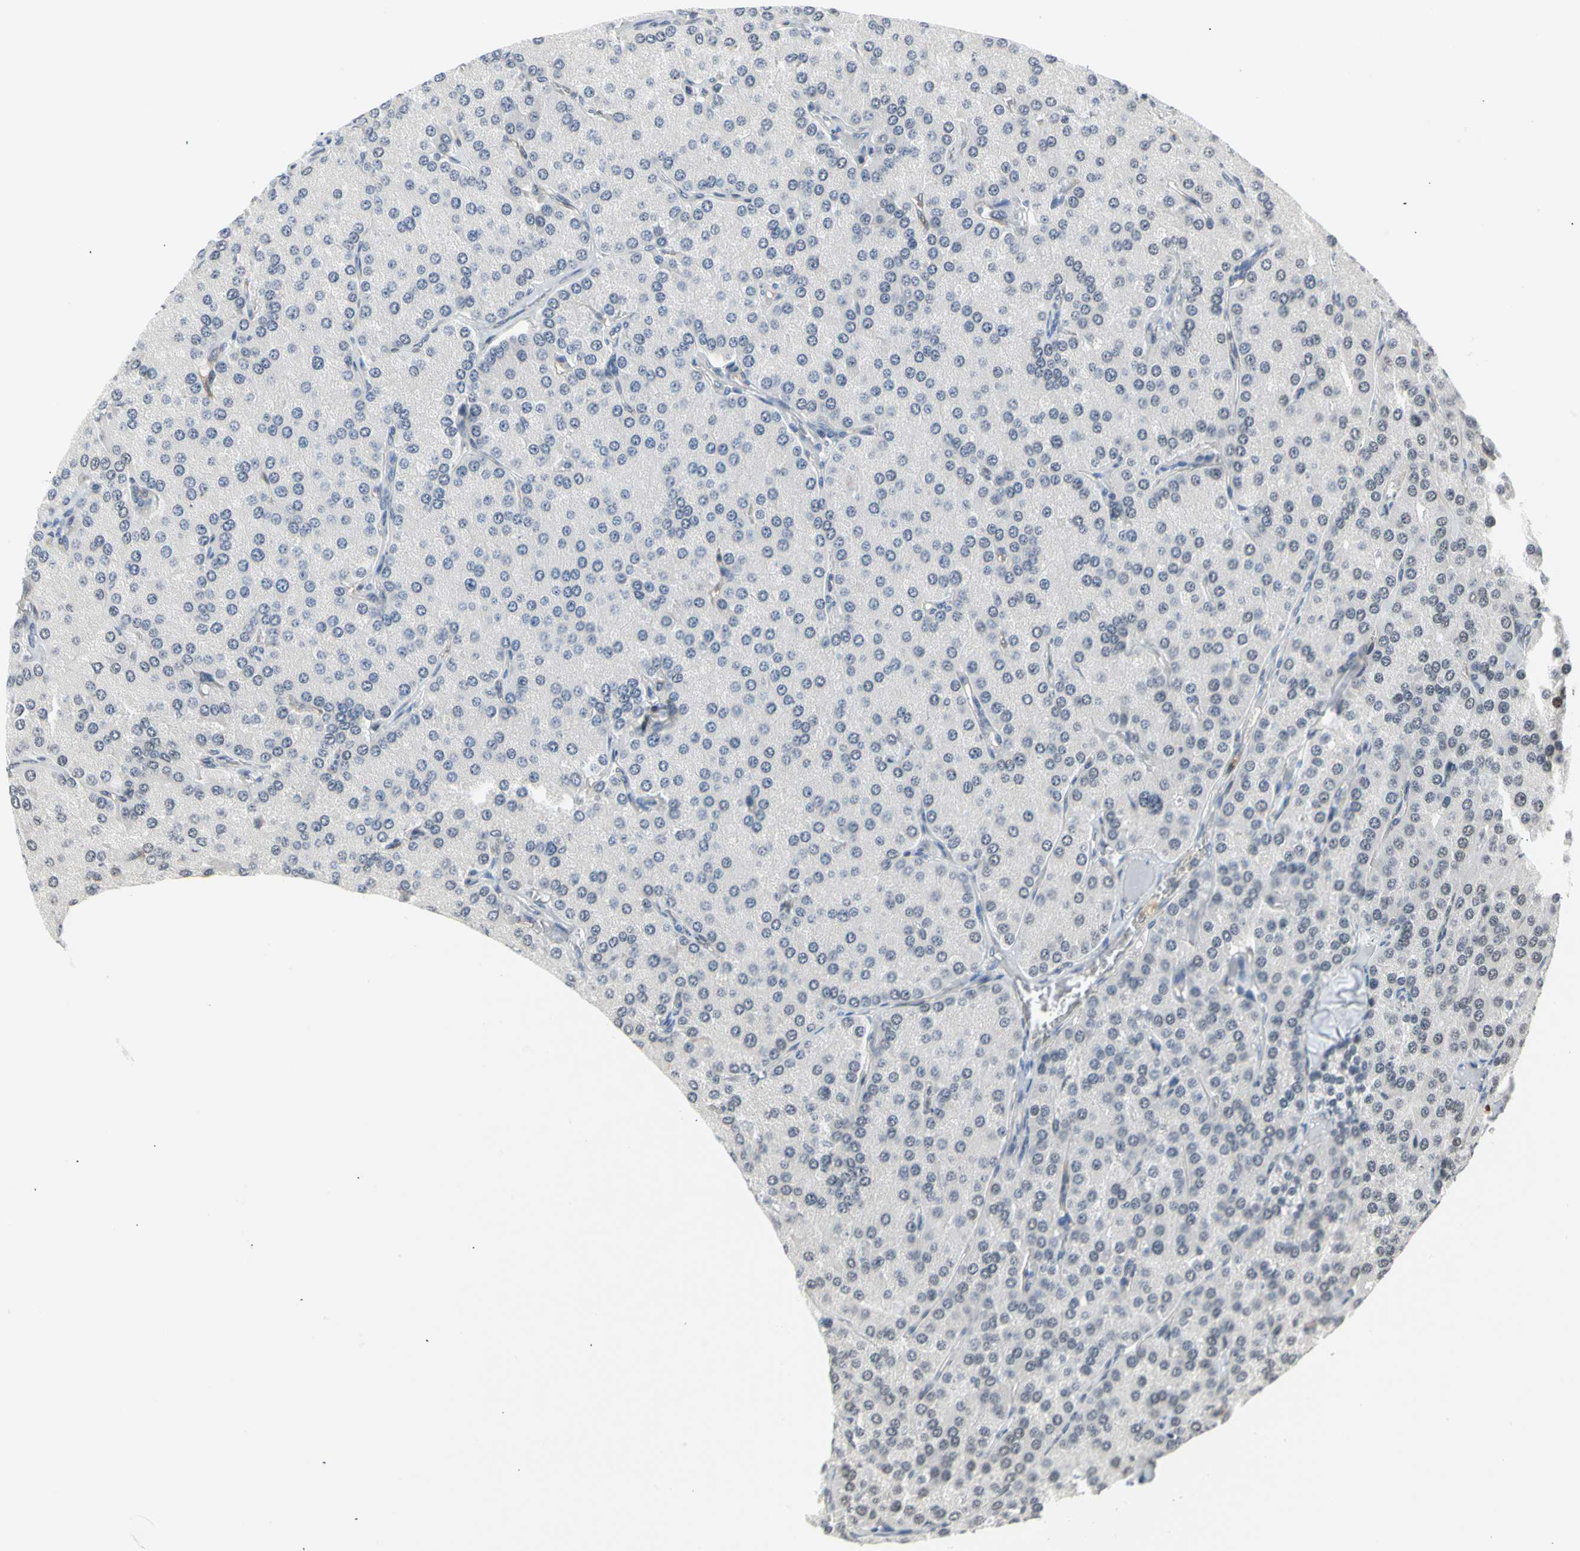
{"staining": {"intensity": "moderate", "quantity": "<25%", "location": "nuclear"}, "tissue": "parathyroid gland", "cell_type": "Glandular cells", "image_type": "normal", "snomed": [{"axis": "morphology", "description": "Normal tissue, NOS"}, {"axis": "morphology", "description": "Adenoma, NOS"}, {"axis": "topography", "description": "Parathyroid gland"}], "caption": "Immunohistochemical staining of unremarkable parathyroid gland reveals low levels of moderate nuclear positivity in about <25% of glandular cells.", "gene": "IMPG2", "patient": {"sex": "female", "age": 86}}